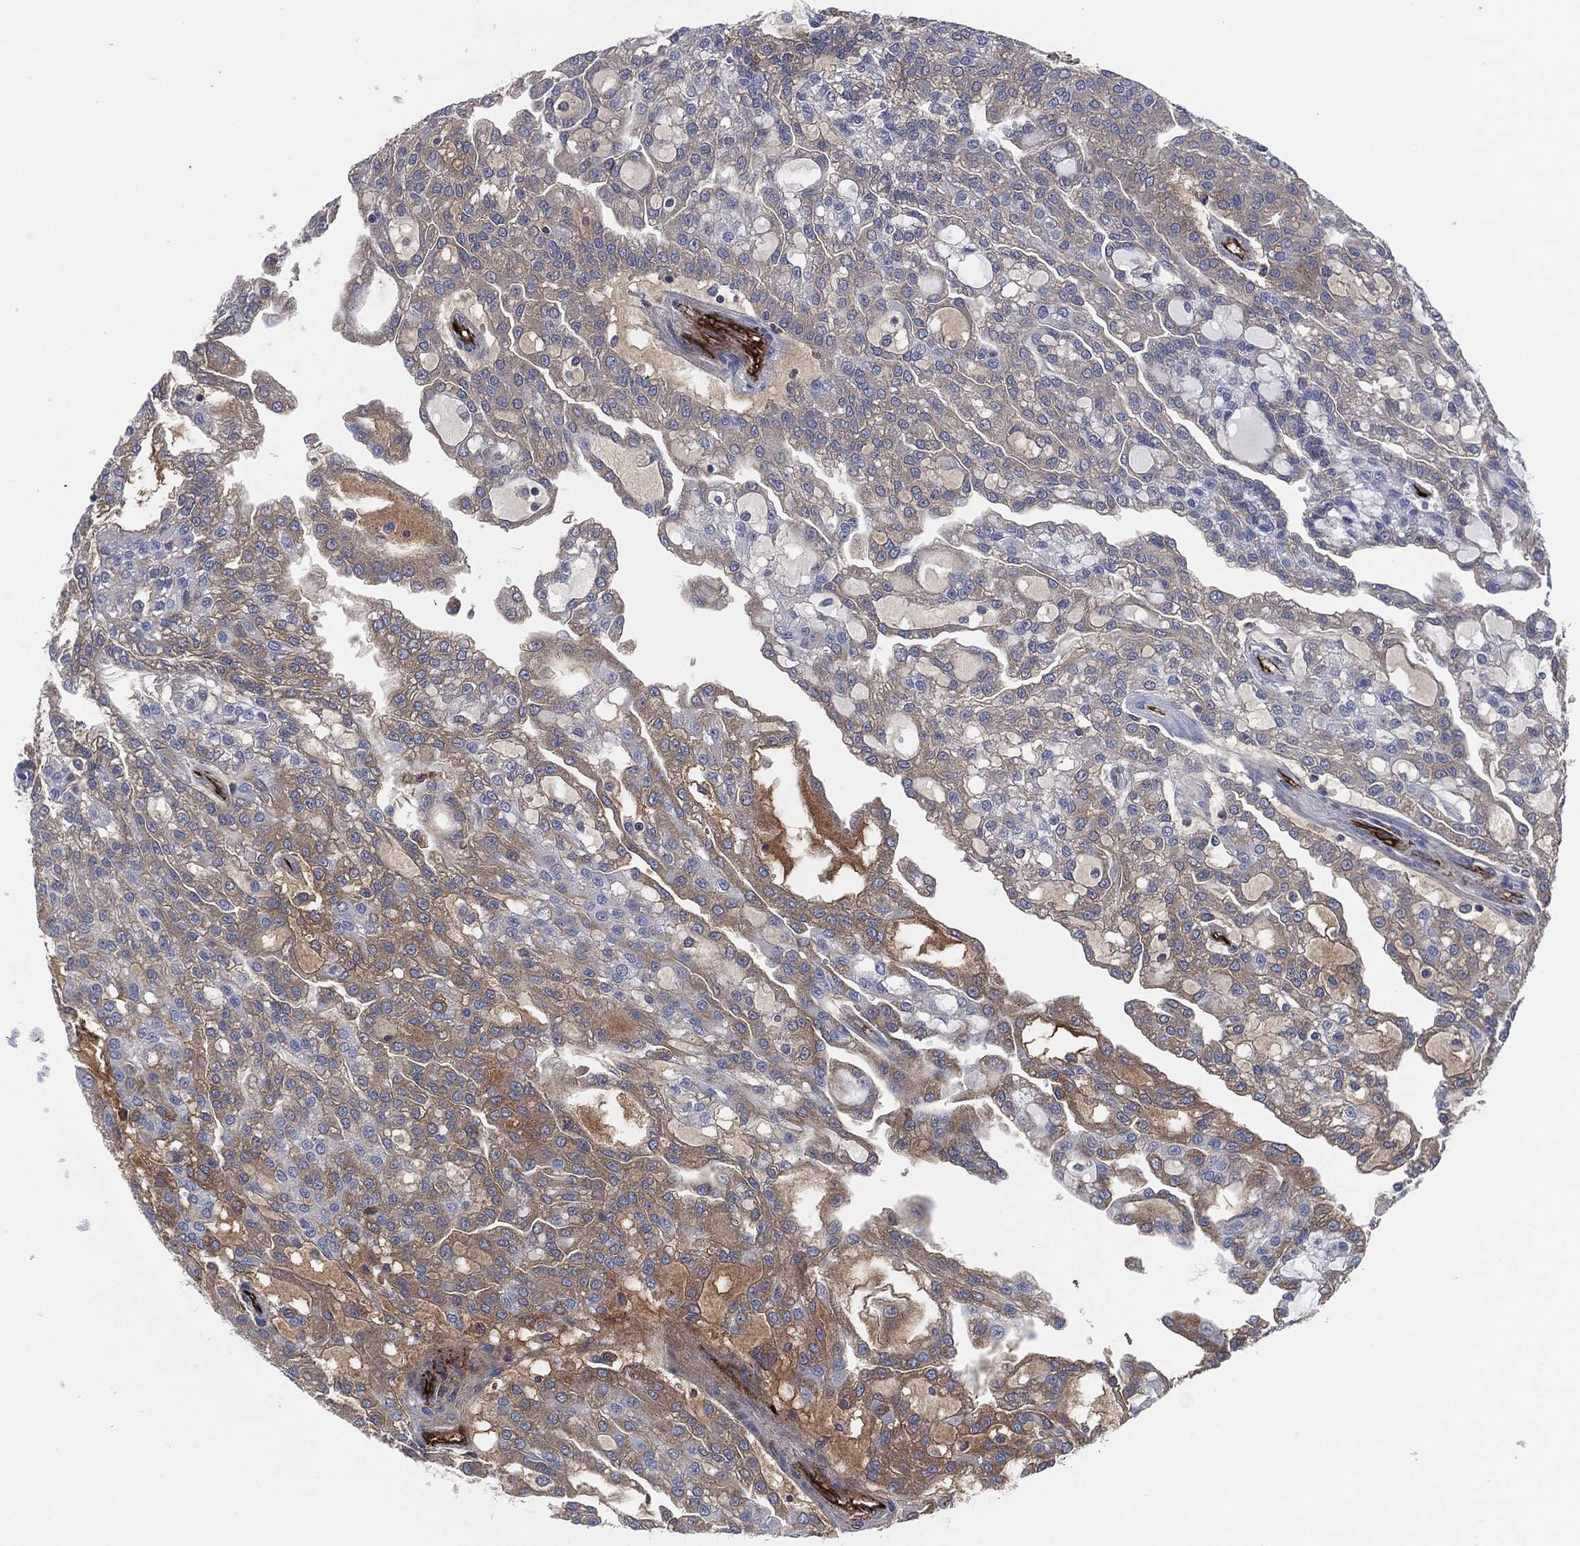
{"staining": {"intensity": "moderate", "quantity": "<25%", "location": "cytoplasmic/membranous"}, "tissue": "renal cancer", "cell_type": "Tumor cells", "image_type": "cancer", "snomed": [{"axis": "morphology", "description": "Adenocarcinoma, NOS"}, {"axis": "topography", "description": "Kidney"}], "caption": "Human renal cancer (adenocarcinoma) stained with a protein marker displays moderate staining in tumor cells.", "gene": "APOB", "patient": {"sex": "male", "age": 63}}